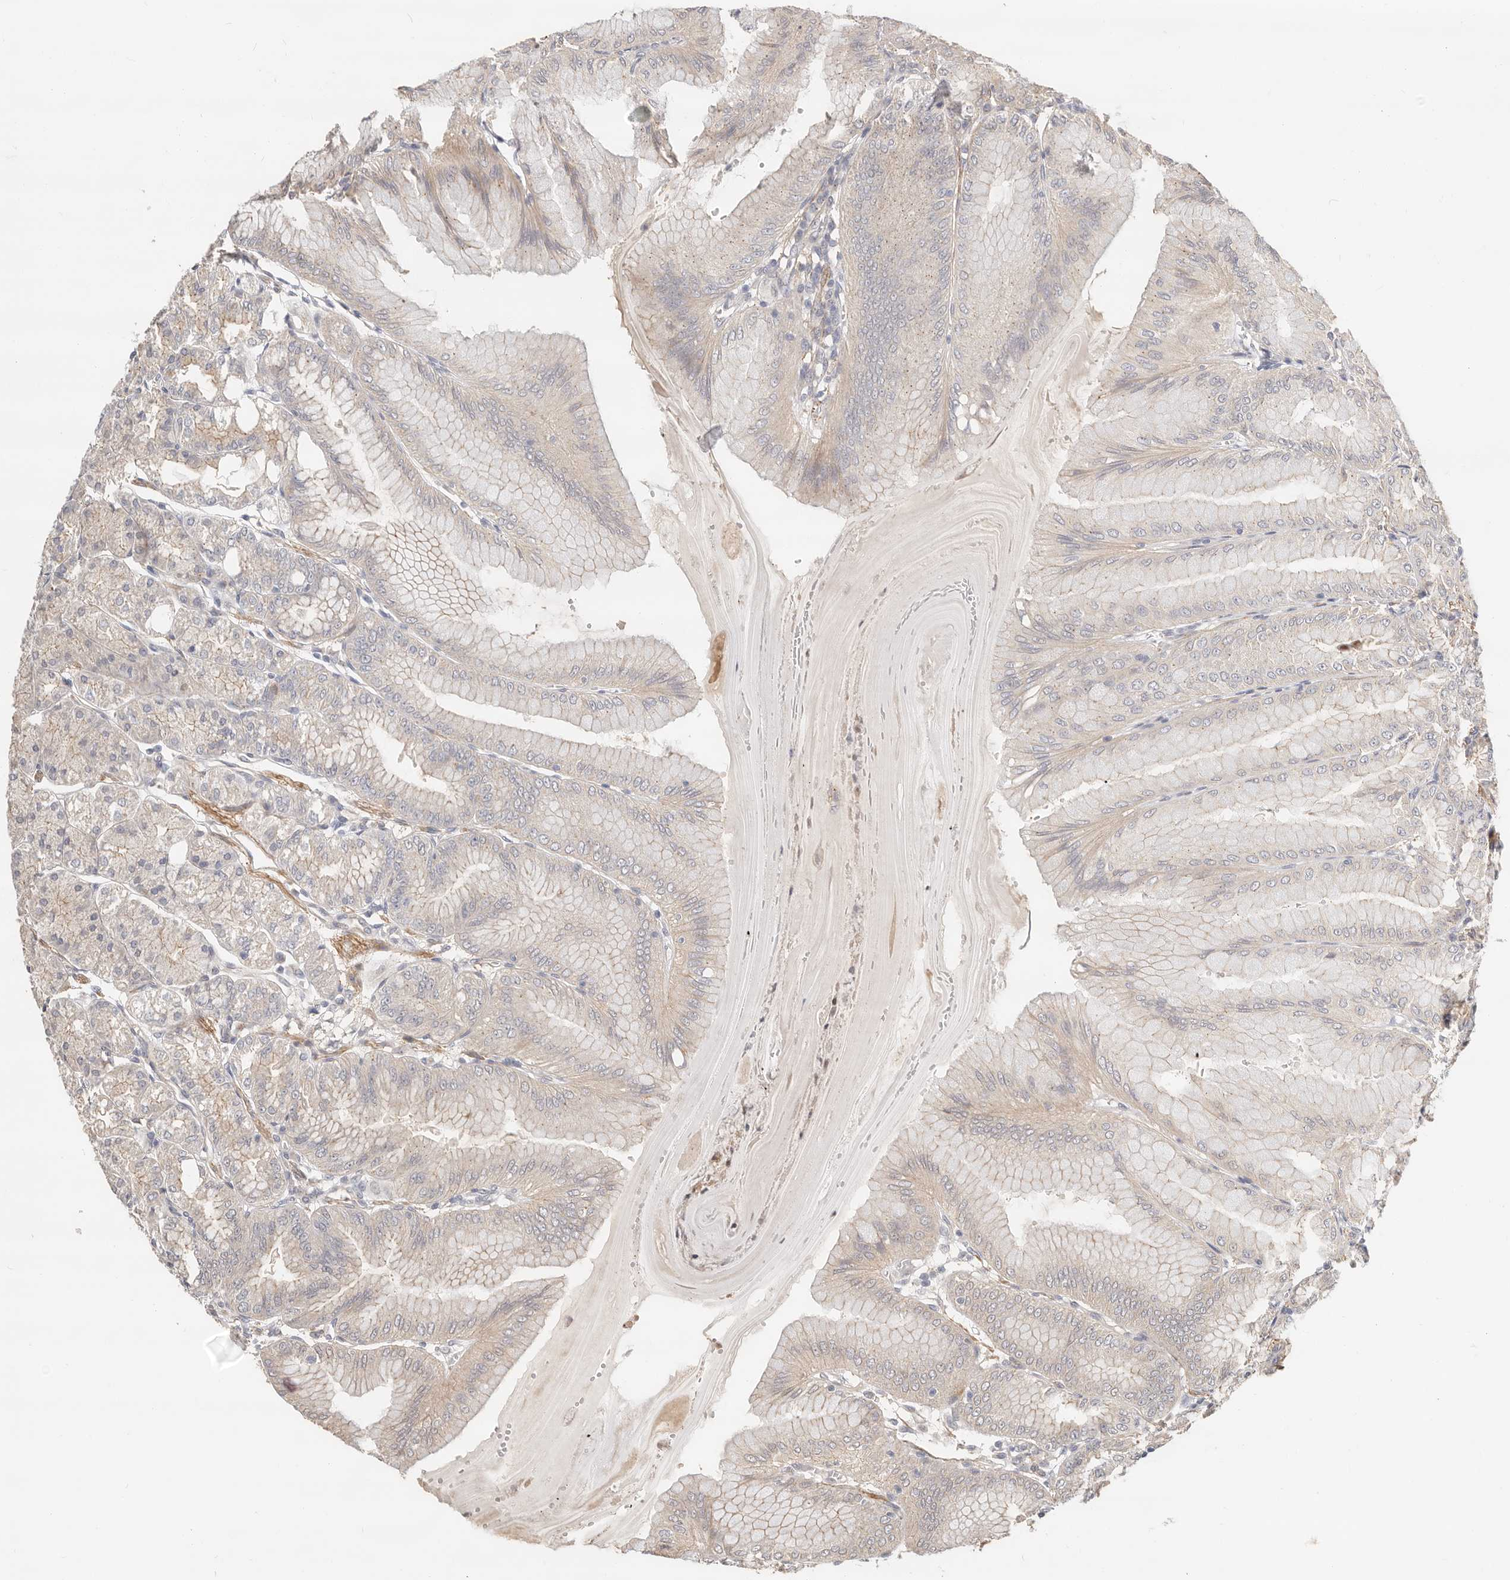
{"staining": {"intensity": "weak", "quantity": "25%-75%", "location": "cytoplasmic/membranous"}, "tissue": "stomach", "cell_type": "Glandular cells", "image_type": "normal", "snomed": [{"axis": "morphology", "description": "Normal tissue, NOS"}, {"axis": "topography", "description": "Stomach, lower"}], "caption": "Immunohistochemistry of benign human stomach demonstrates low levels of weak cytoplasmic/membranous expression in approximately 25%-75% of glandular cells.", "gene": "ZRANB1", "patient": {"sex": "male", "age": 71}}